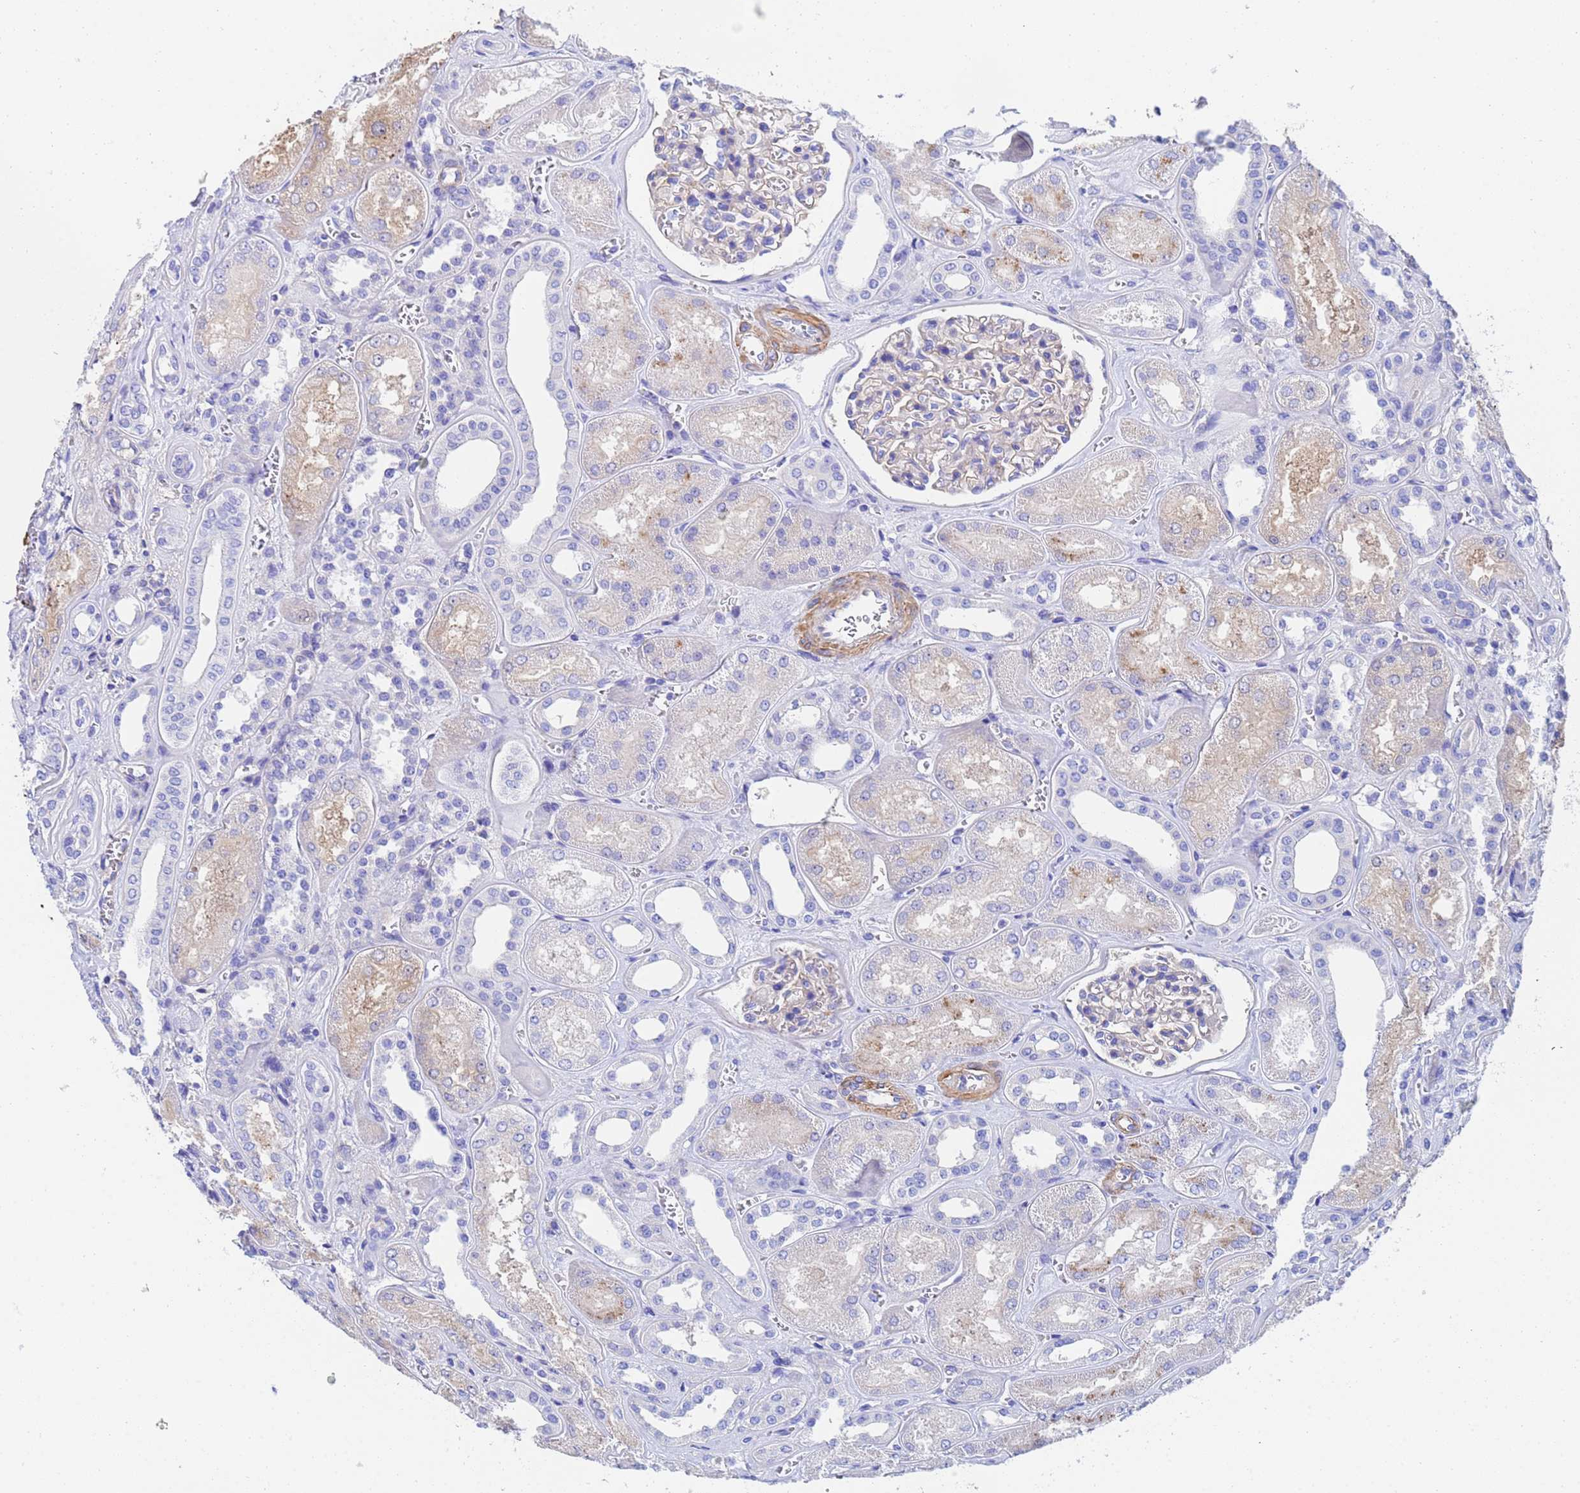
{"staining": {"intensity": "negative", "quantity": "none", "location": "none"}, "tissue": "kidney", "cell_type": "Cells in glomeruli", "image_type": "normal", "snomed": [{"axis": "morphology", "description": "Normal tissue, NOS"}, {"axis": "morphology", "description": "Adenocarcinoma, NOS"}, {"axis": "topography", "description": "Kidney"}], "caption": "An image of kidney stained for a protein displays no brown staining in cells in glomeruli. (DAB immunohistochemistry visualized using brightfield microscopy, high magnification).", "gene": "CST1", "patient": {"sex": "female", "age": 68}}